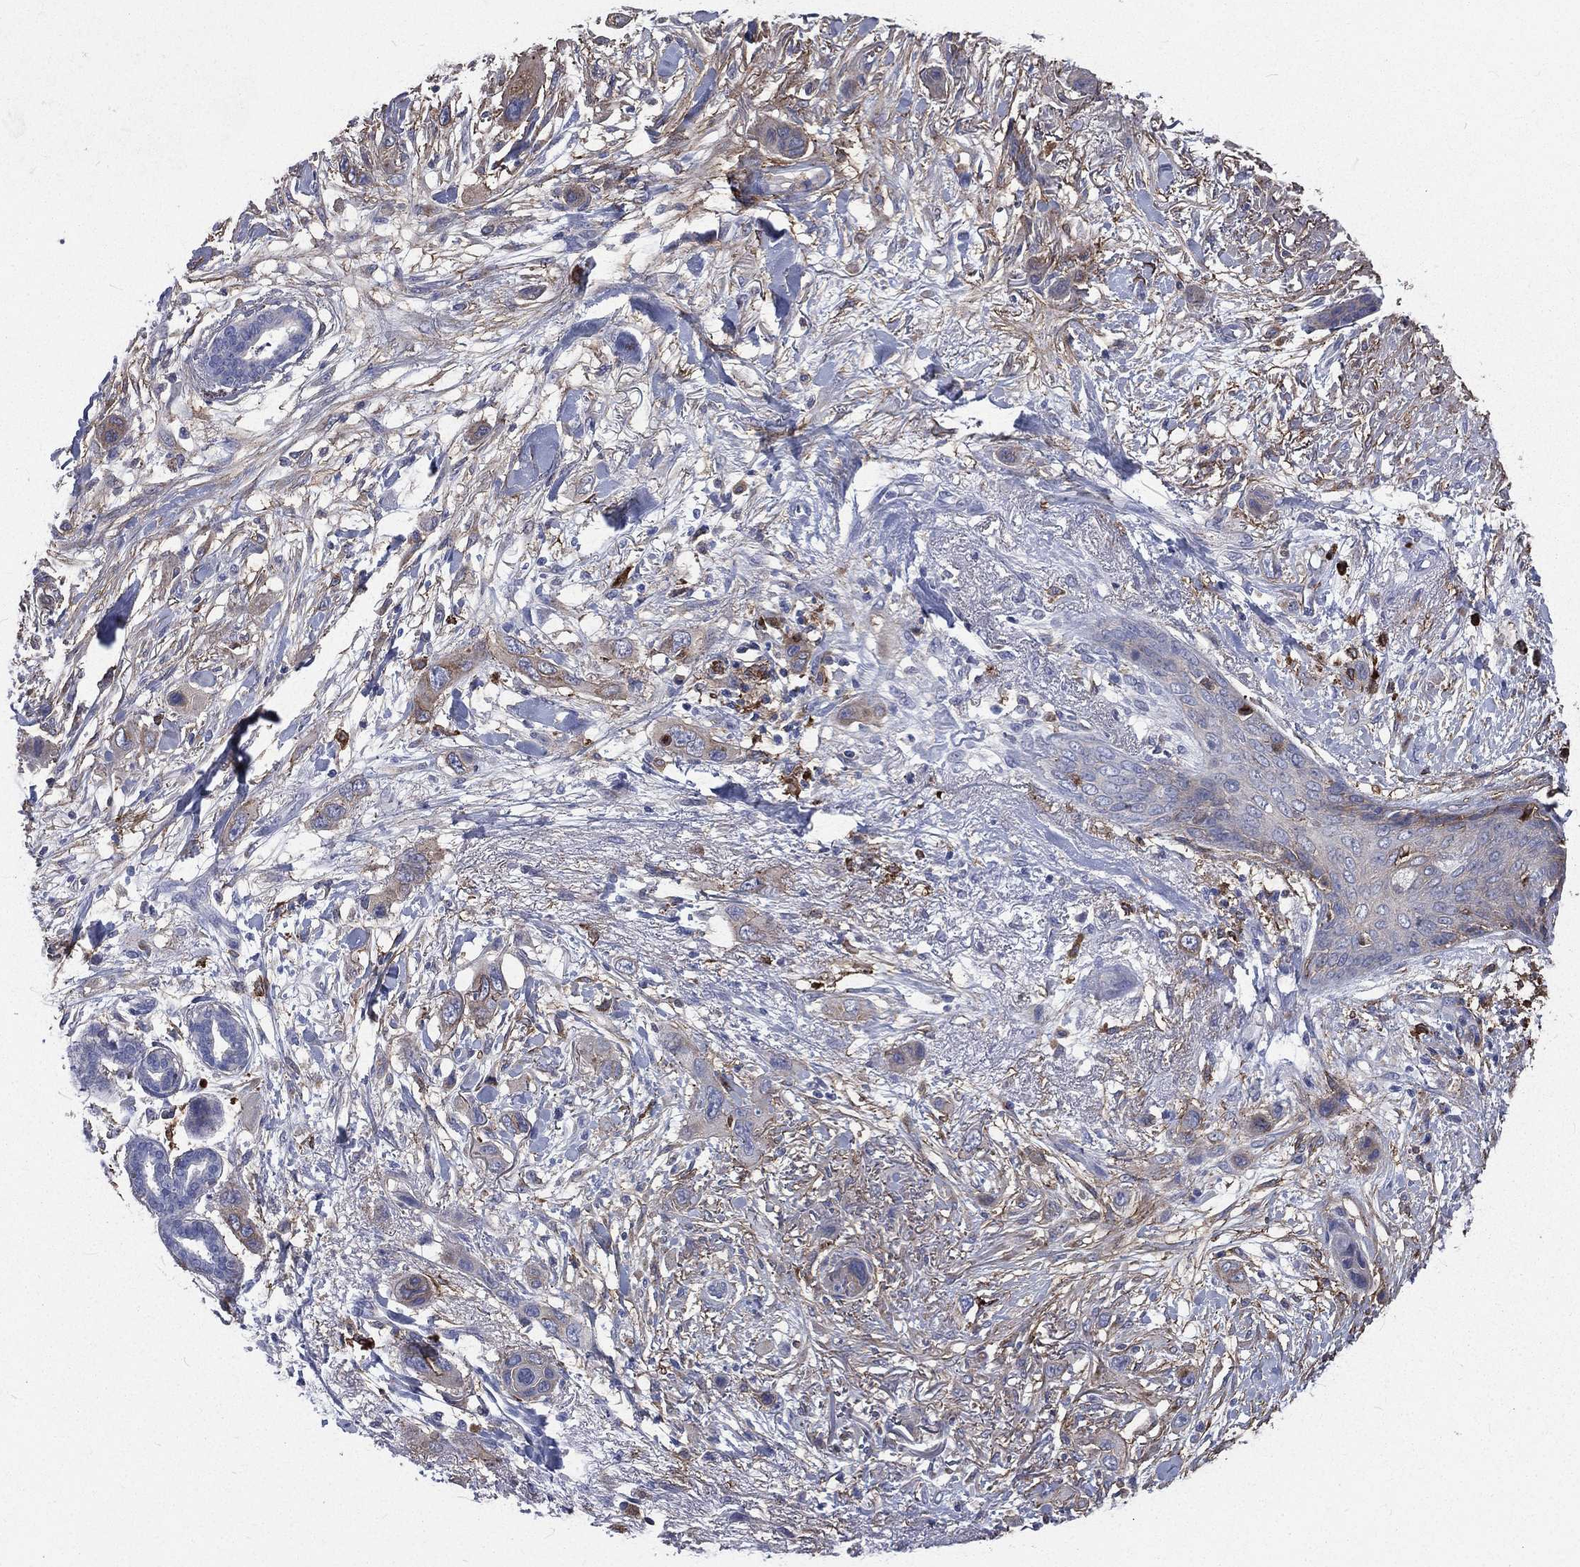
{"staining": {"intensity": "weak", "quantity": "<25%", "location": "cytoplasmic/membranous"}, "tissue": "skin cancer", "cell_type": "Tumor cells", "image_type": "cancer", "snomed": [{"axis": "morphology", "description": "Squamous cell carcinoma, NOS"}, {"axis": "topography", "description": "Skin"}], "caption": "Tumor cells are negative for brown protein staining in squamous cell carcinoma (skin).", "gene": "BASP1", "patient": {"sex": "male", "age": 79}}